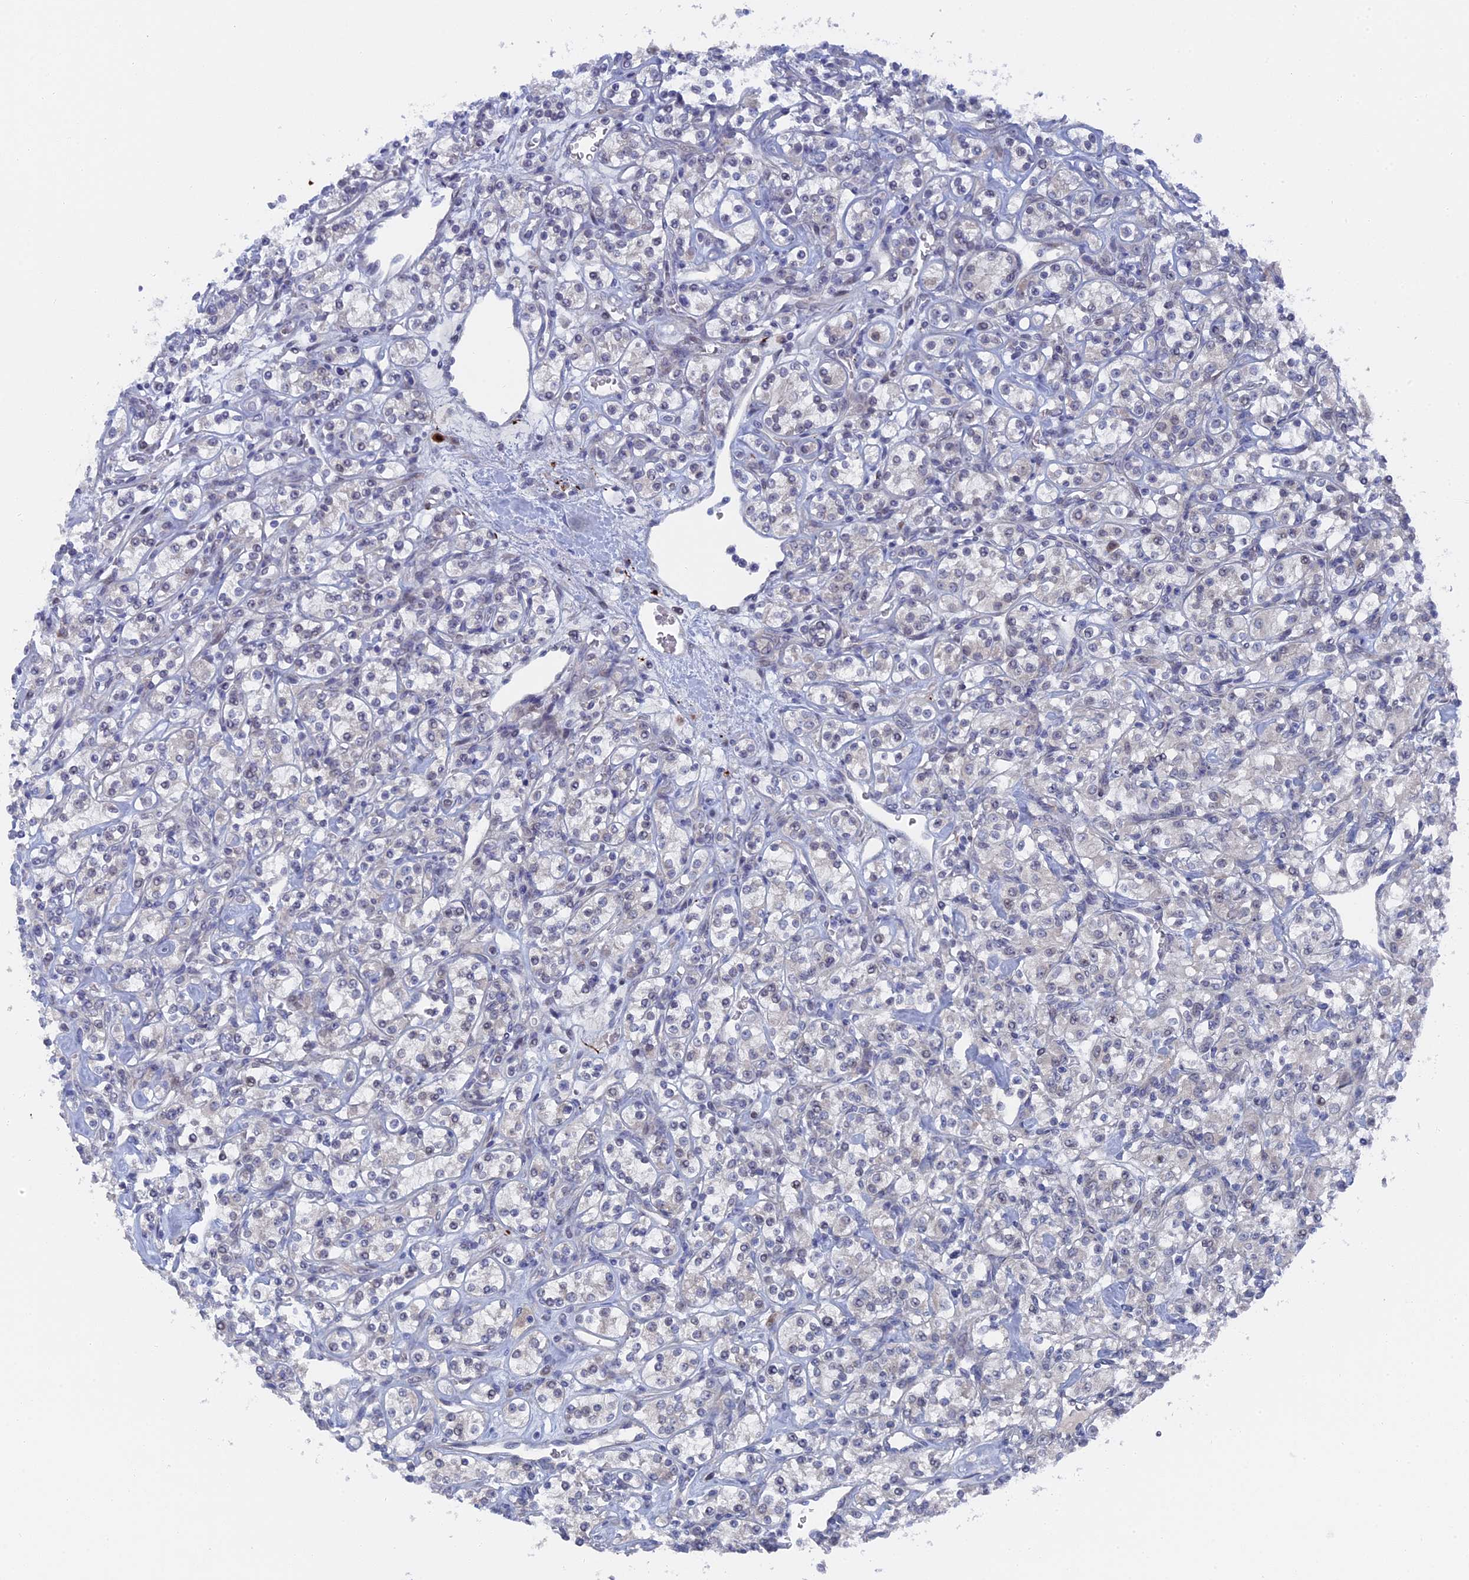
{"staining": {"intensity": "negative", "quantity": "none", "location": "none"}, "tissue": "renal cancer", "cell_type": "Tumor cells", "image_type": "cancer", "snomed": [{"axis": "morphology", "description": "Adenocarcinoma, NOS"}, {"axis": "topography", "description": "Kidney"}], "caption": "Human renal adenocarcinoma stained for a protein using immunohistochemistry demonstrates no expression in tumor cells.", "gene": "TMEM161A", "patient": {"sex": "male", "age": 77}}